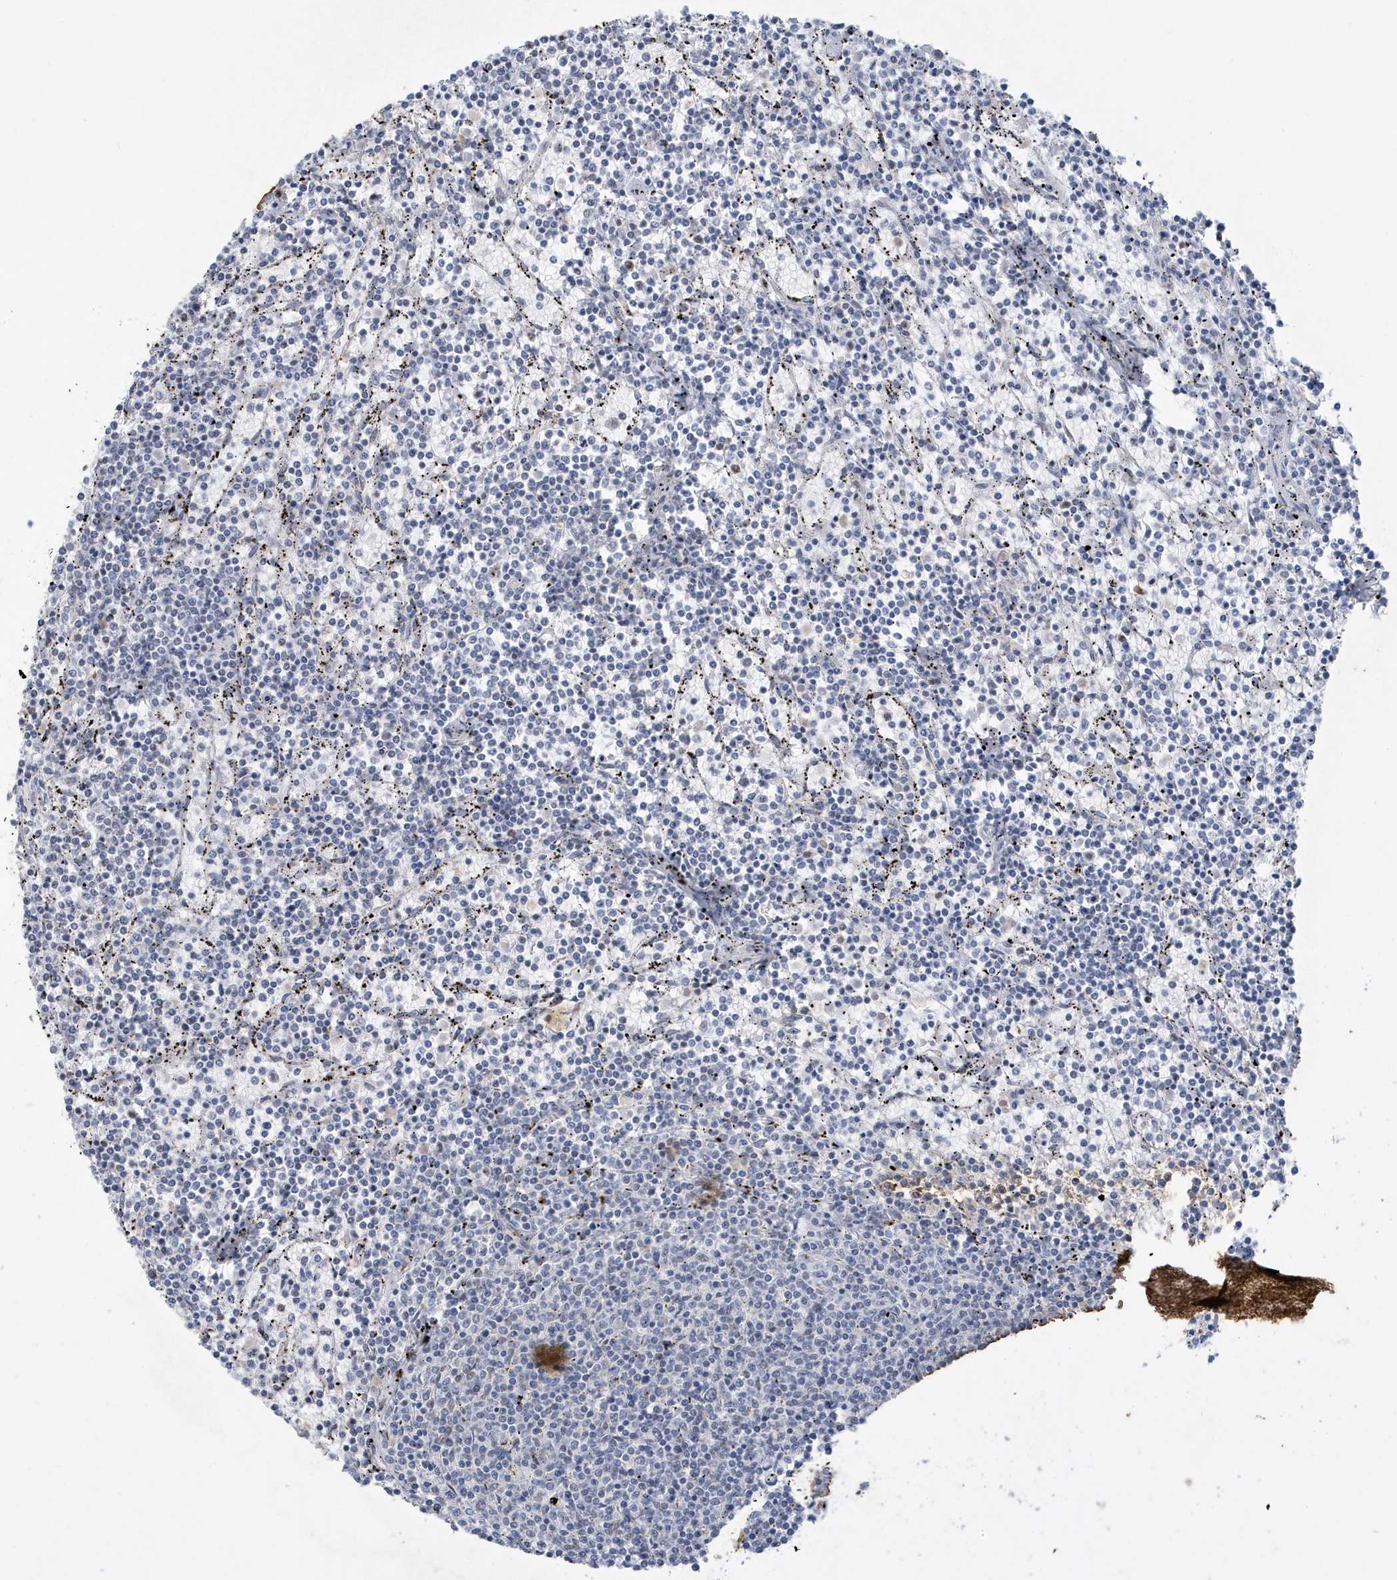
{"staining": {"intensity": "negative", "quantity": "none", "location": "none"}, "tissue": "lymphoma", "cell_type": "Tumor cells", "image_type": "cancer", "snomed": [{"axis": "morphology", "description": "Malignant lymphoma, non-Hodgkin's type, Low grade"}, {"axis": "topography", "description": "Spleen"}], "caption": "The image exhibits no staining of tumor cells in low-grade malignant lymphoma, non-Hodgkin's type. (DAB IHC, high magnification).", "gene": "FNDC1", "patient": {"sex": "female", "age": 50}}